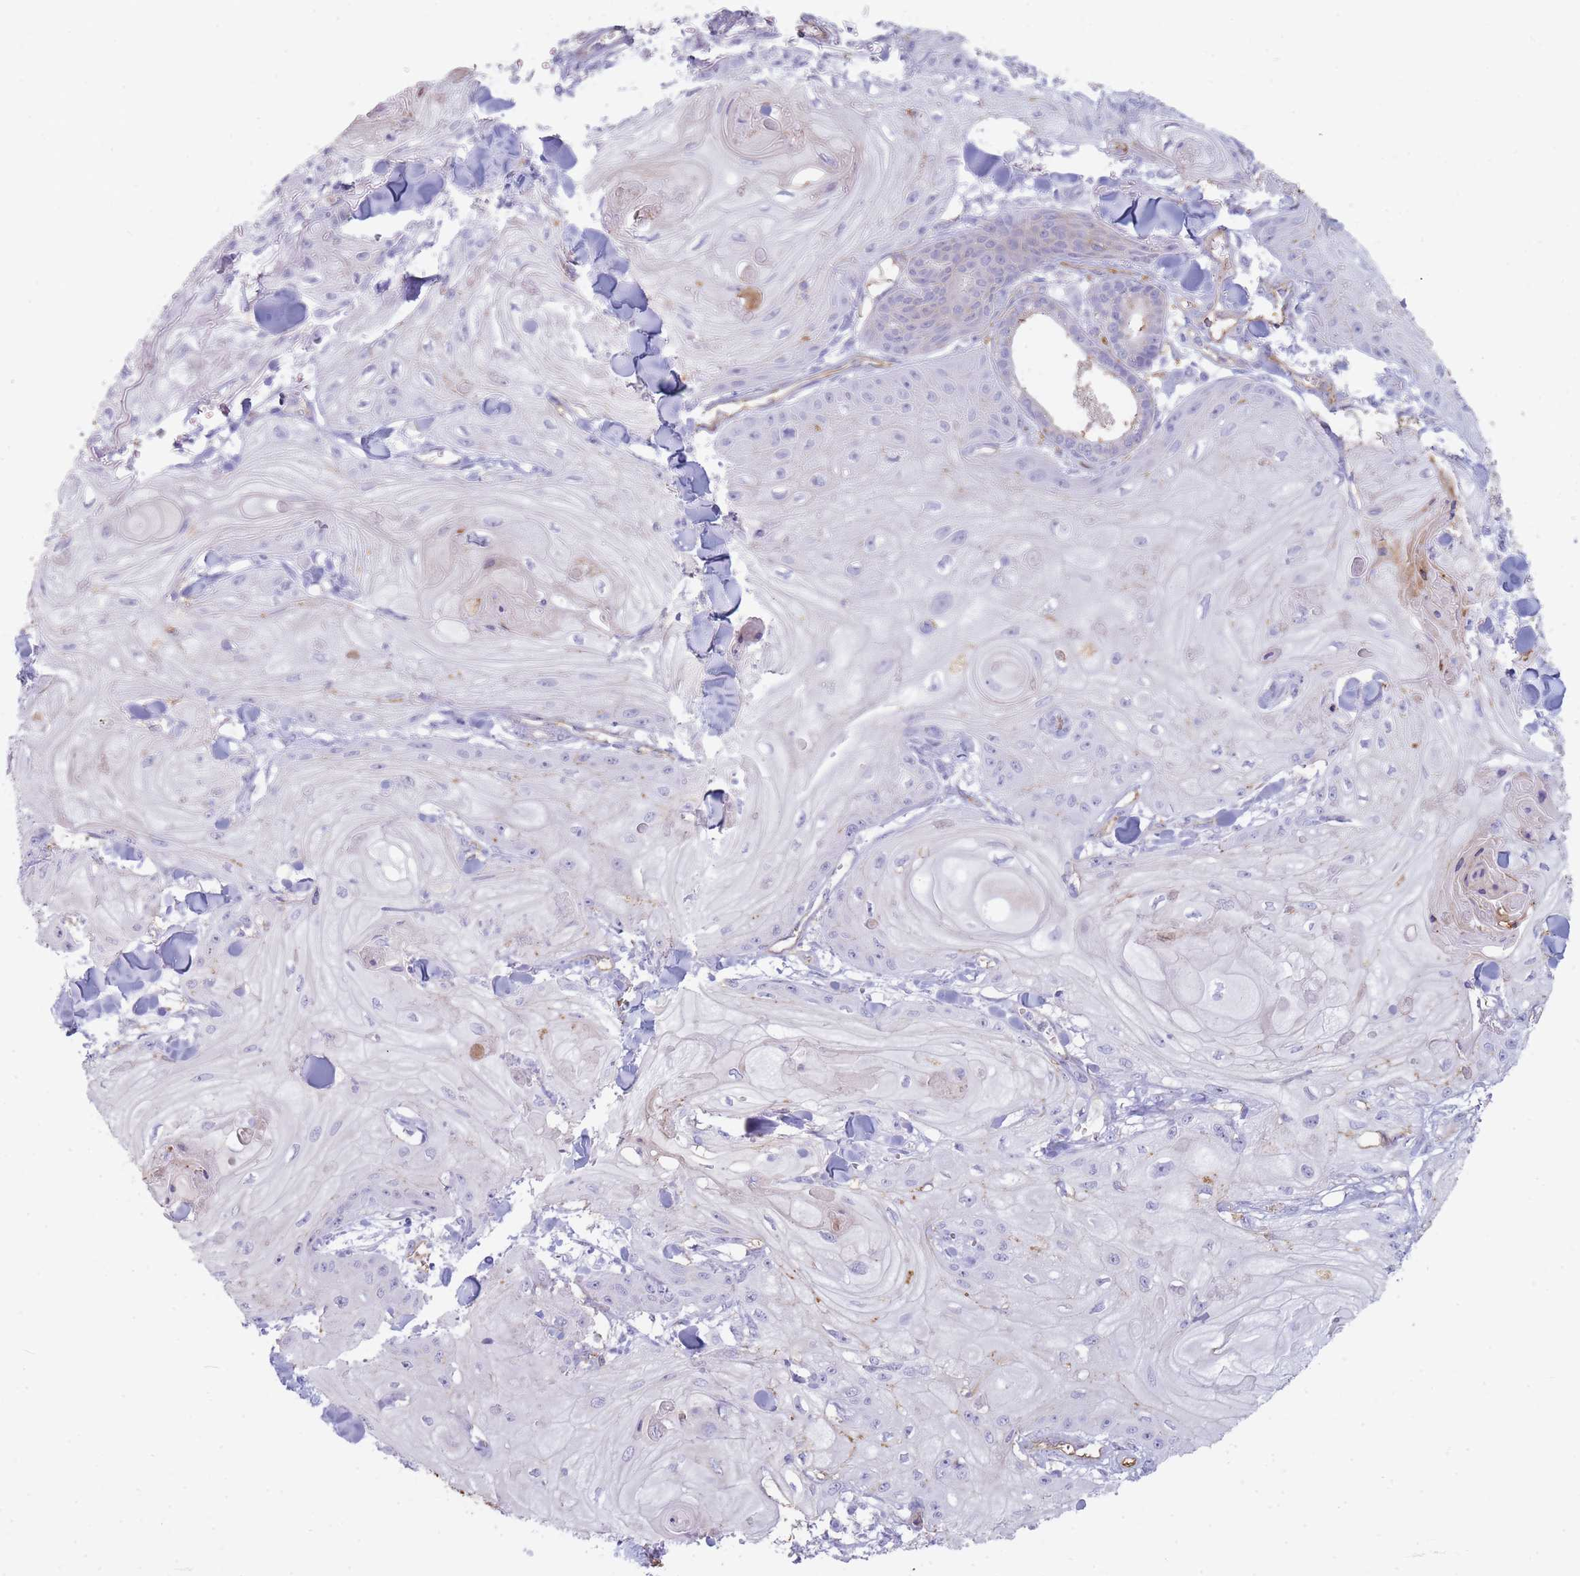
{"staining": {"intensity": "negative", "quantity": "none", "location": "none"}, "tissue": "skin cancer", "cell_type": "Tumor cells", "image_type": "cancer", "snomed": [{"axis": "morphology", "description": "Squamous cell carcinoma, NOS"}, {"axis": "topography", "description": "Skin"}], "caption": "Immunohistochemistry of skin squamous cell carcinoma reveals no expression in tumor cells. (IHC, brightfield microscopy, high magnification).", "gene": "UTP14A", "patient": {"sex": "male", "age": 74}}